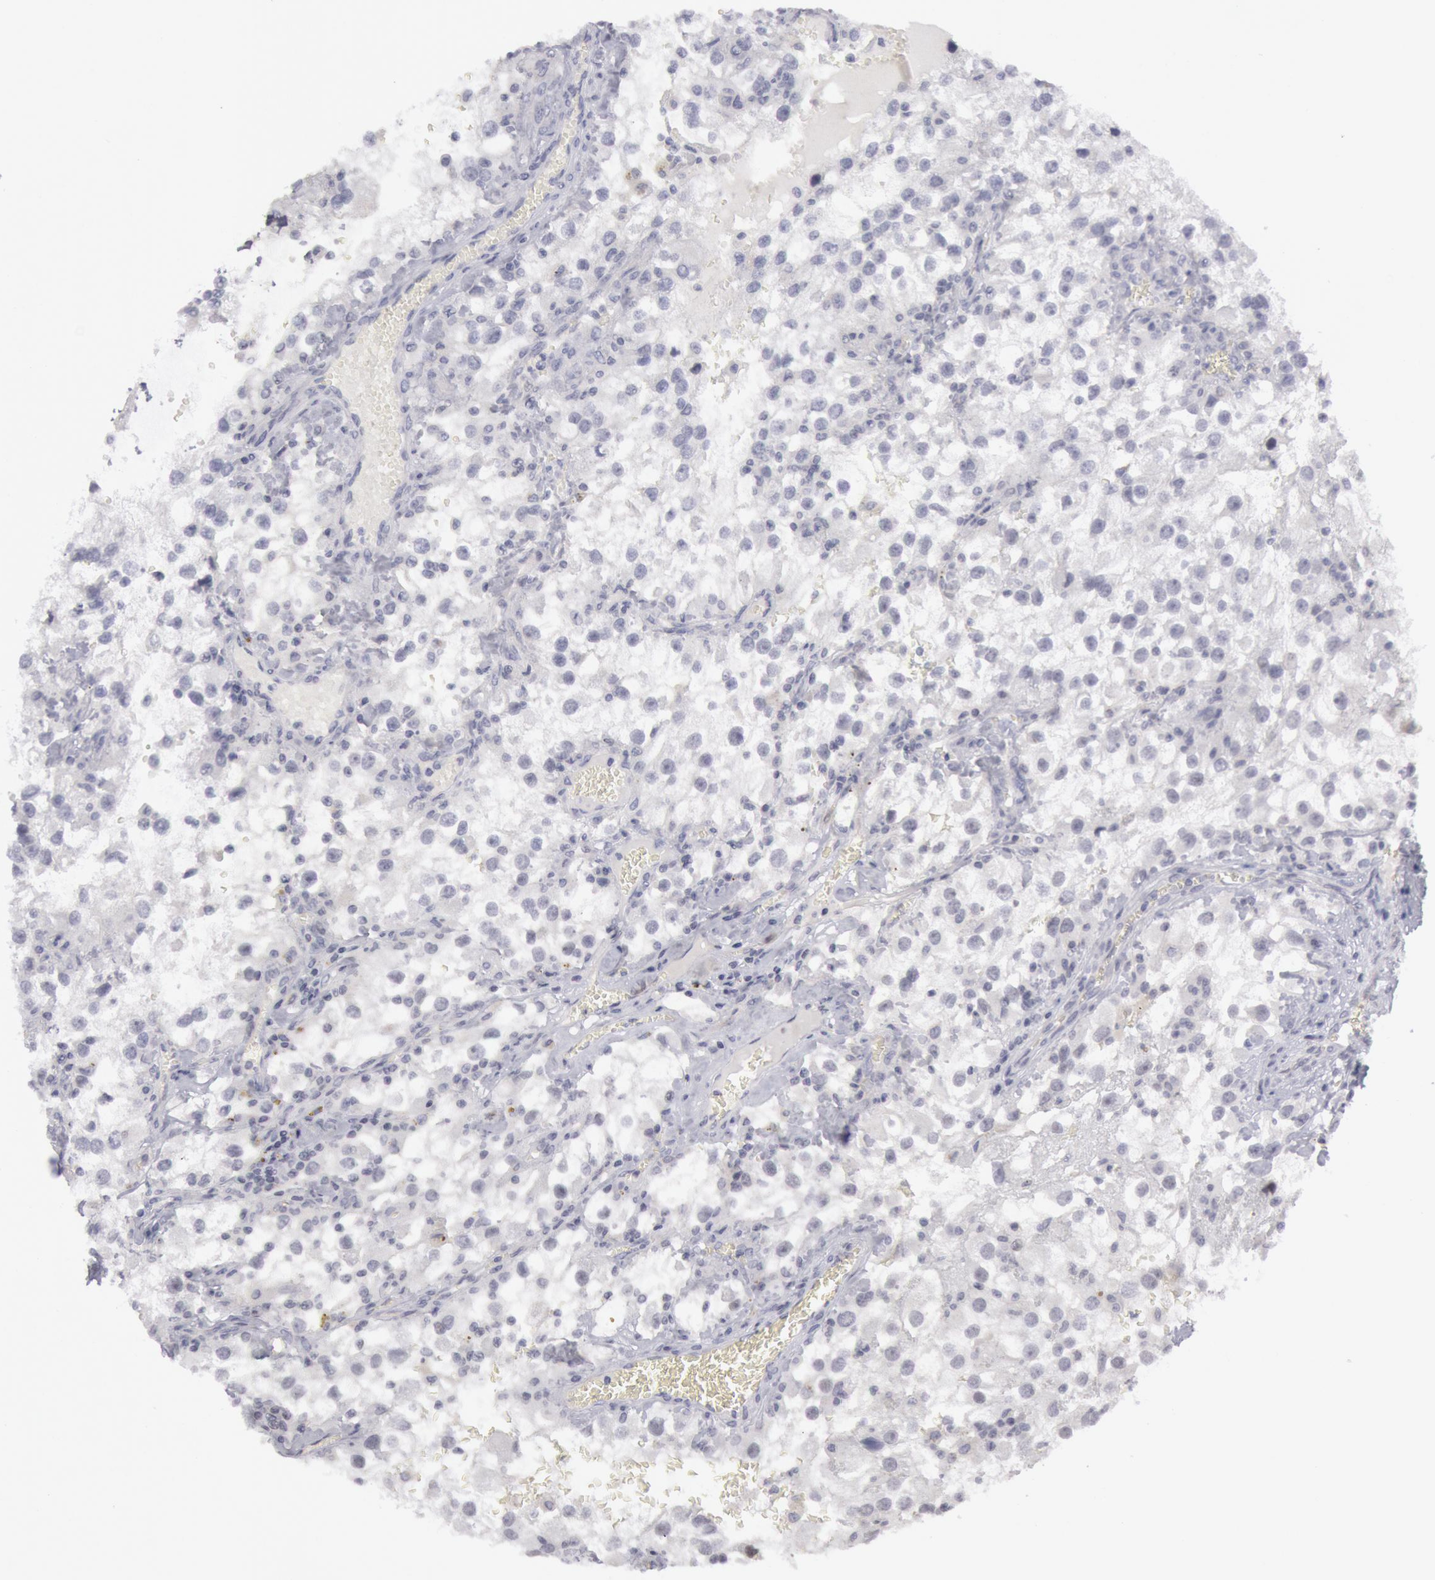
{"staining": {"intensity": "negative", "quantity": "none", "location": "none"}, "tissue": "renal cancer", "cell_type": "Tumor cells", "image_type": "cancer", "snomed": [{"axis": "morphology", "description": "Adenocarcinoma, NOS"}, {"axis": "topography", "description": "Kidney"}], "caption": "IHC histopathology image of neoplastic tissue: human renal adenocarcinoma stained with DAB shows no significant protein positivity in tumor cells. Nuclei are stained in blue.", "gene": "JOSD1", "patient": {"sex": "female", "age": 52}}